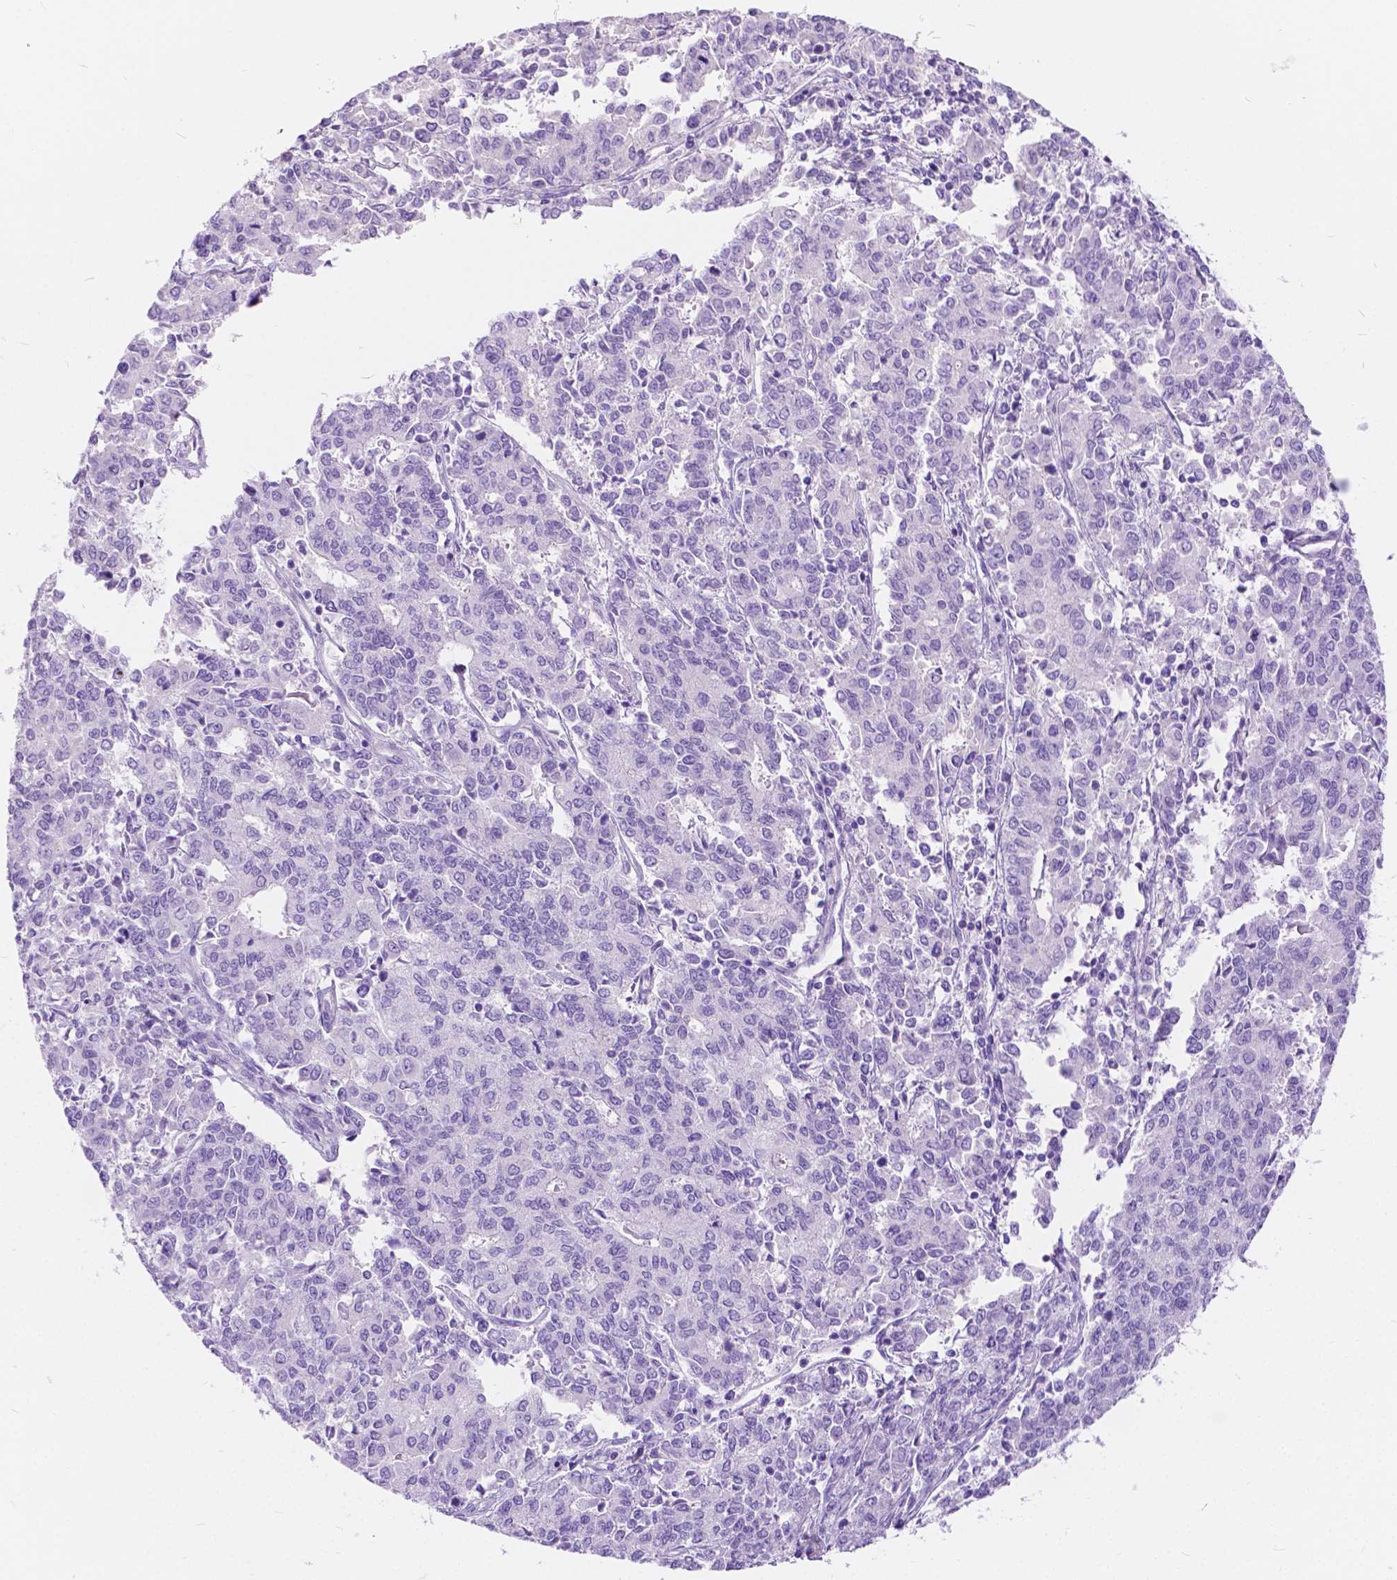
{"staining": {"intensity": "negative", "quantity": "none", "location": "none"}, "tissue": "endometrial cancer", "cell_type": "Tumor cells", "image_type": "cancer", "snomed": [{"axis": "morphology", "description": "Adenocarcinoma, NOS"}, {"axis": "topography", "description": "Endometrium"}], "caption": "The immunohistochemistry image has no significant staining in tumor cells of endometrial adenocarcinoma tissue. (Stains: DAB (3,3'-diaminobenzidine) immunohistochemistry (IHC) with hematoxylin counter stain, Microscopy: brightfield microscopy at high magnification).", "gene": "CHRM1", "patient": {"sex": "female", "age": 50}}